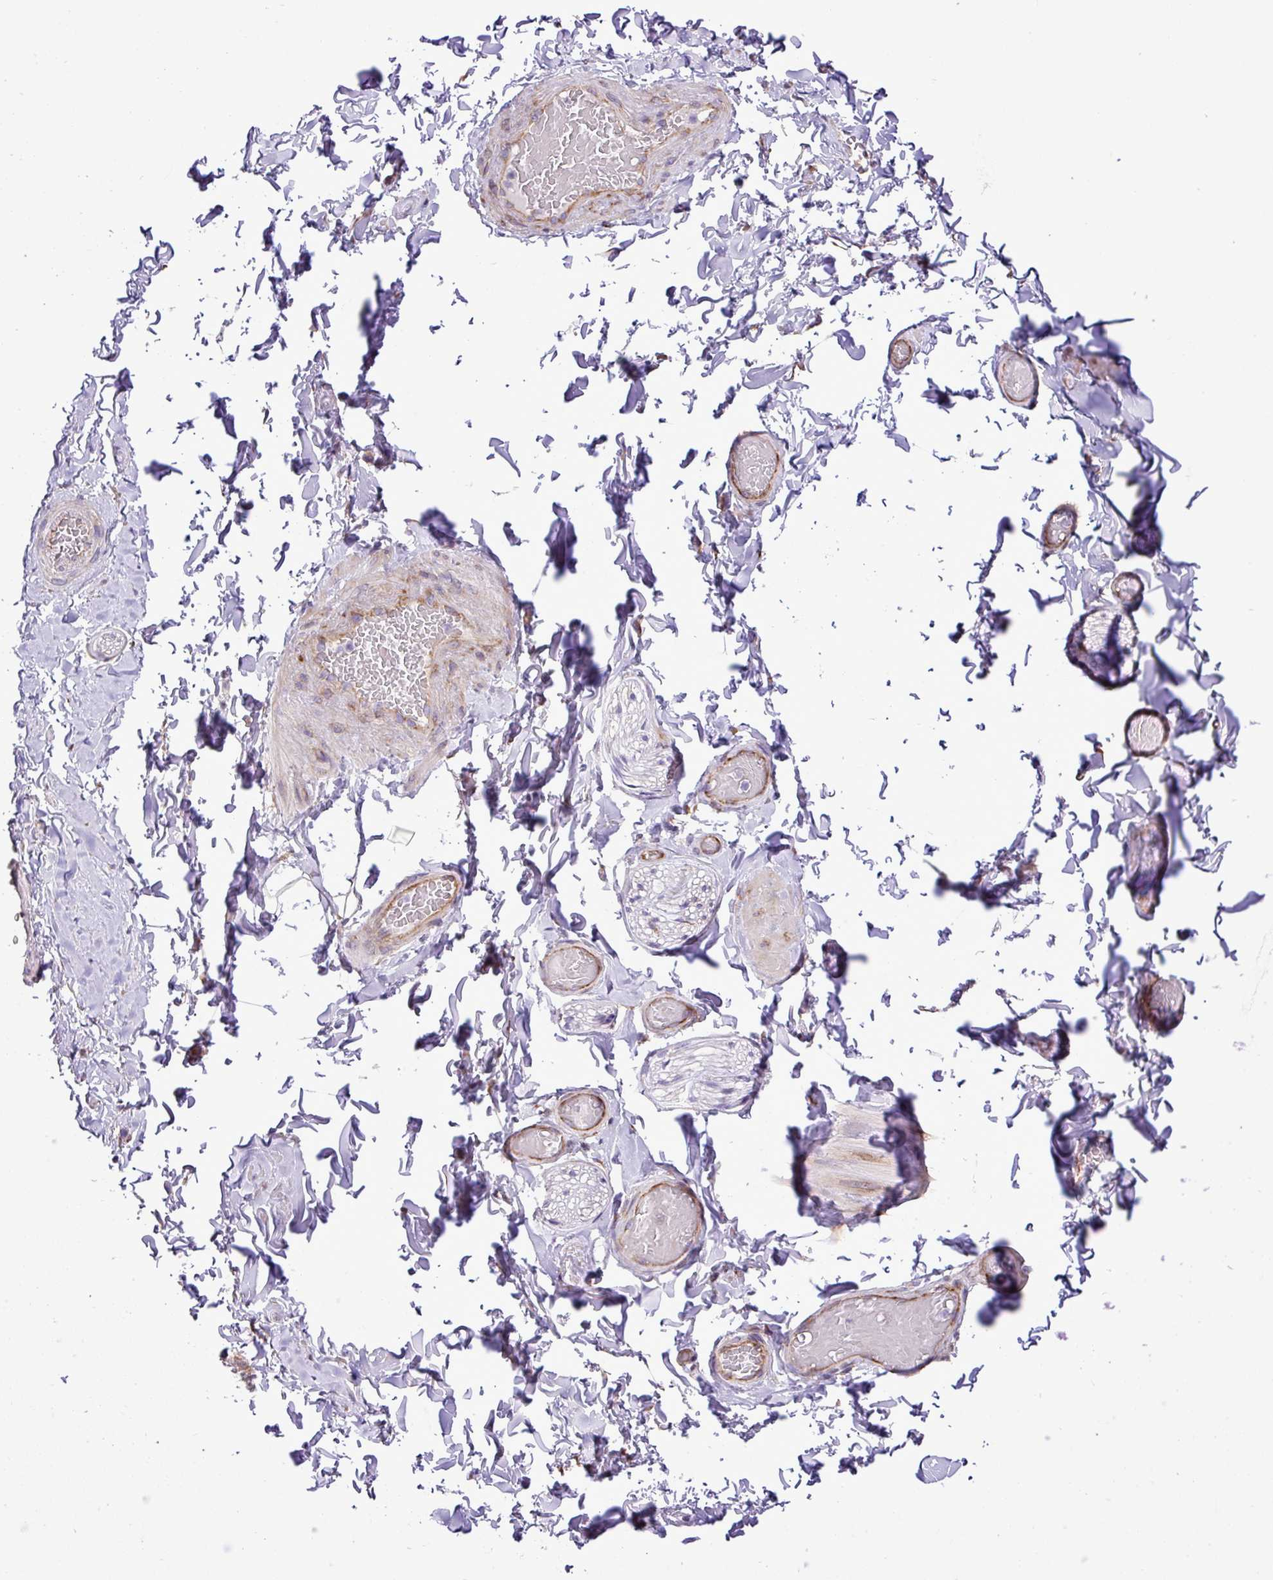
{"staining": {"intensity": "moderate", "quantity": "<25%", "location": "cytoplasmic/membranous"}, "tissue": "adipose tissue", "cell_type": "Adipocytes", "image_type": "normal", "snomed": [{"axis": "morphology", "description": "Normal tissue, NOS"}, {"axis": "topography", "description": "Soft tissue"}, {"axis": "topography", "description": "Vascular tissue"}, {"axis": "topography", "description": "Peripheral nerve tissue"}], "caption": "Adipocytes show low levels of moderate cytoplasmic/membranous positivity in approximately <25% of cells in normal human adipose tissue.", "gene": "RPL13", "patient": {"sex": "male", "age": 32}}